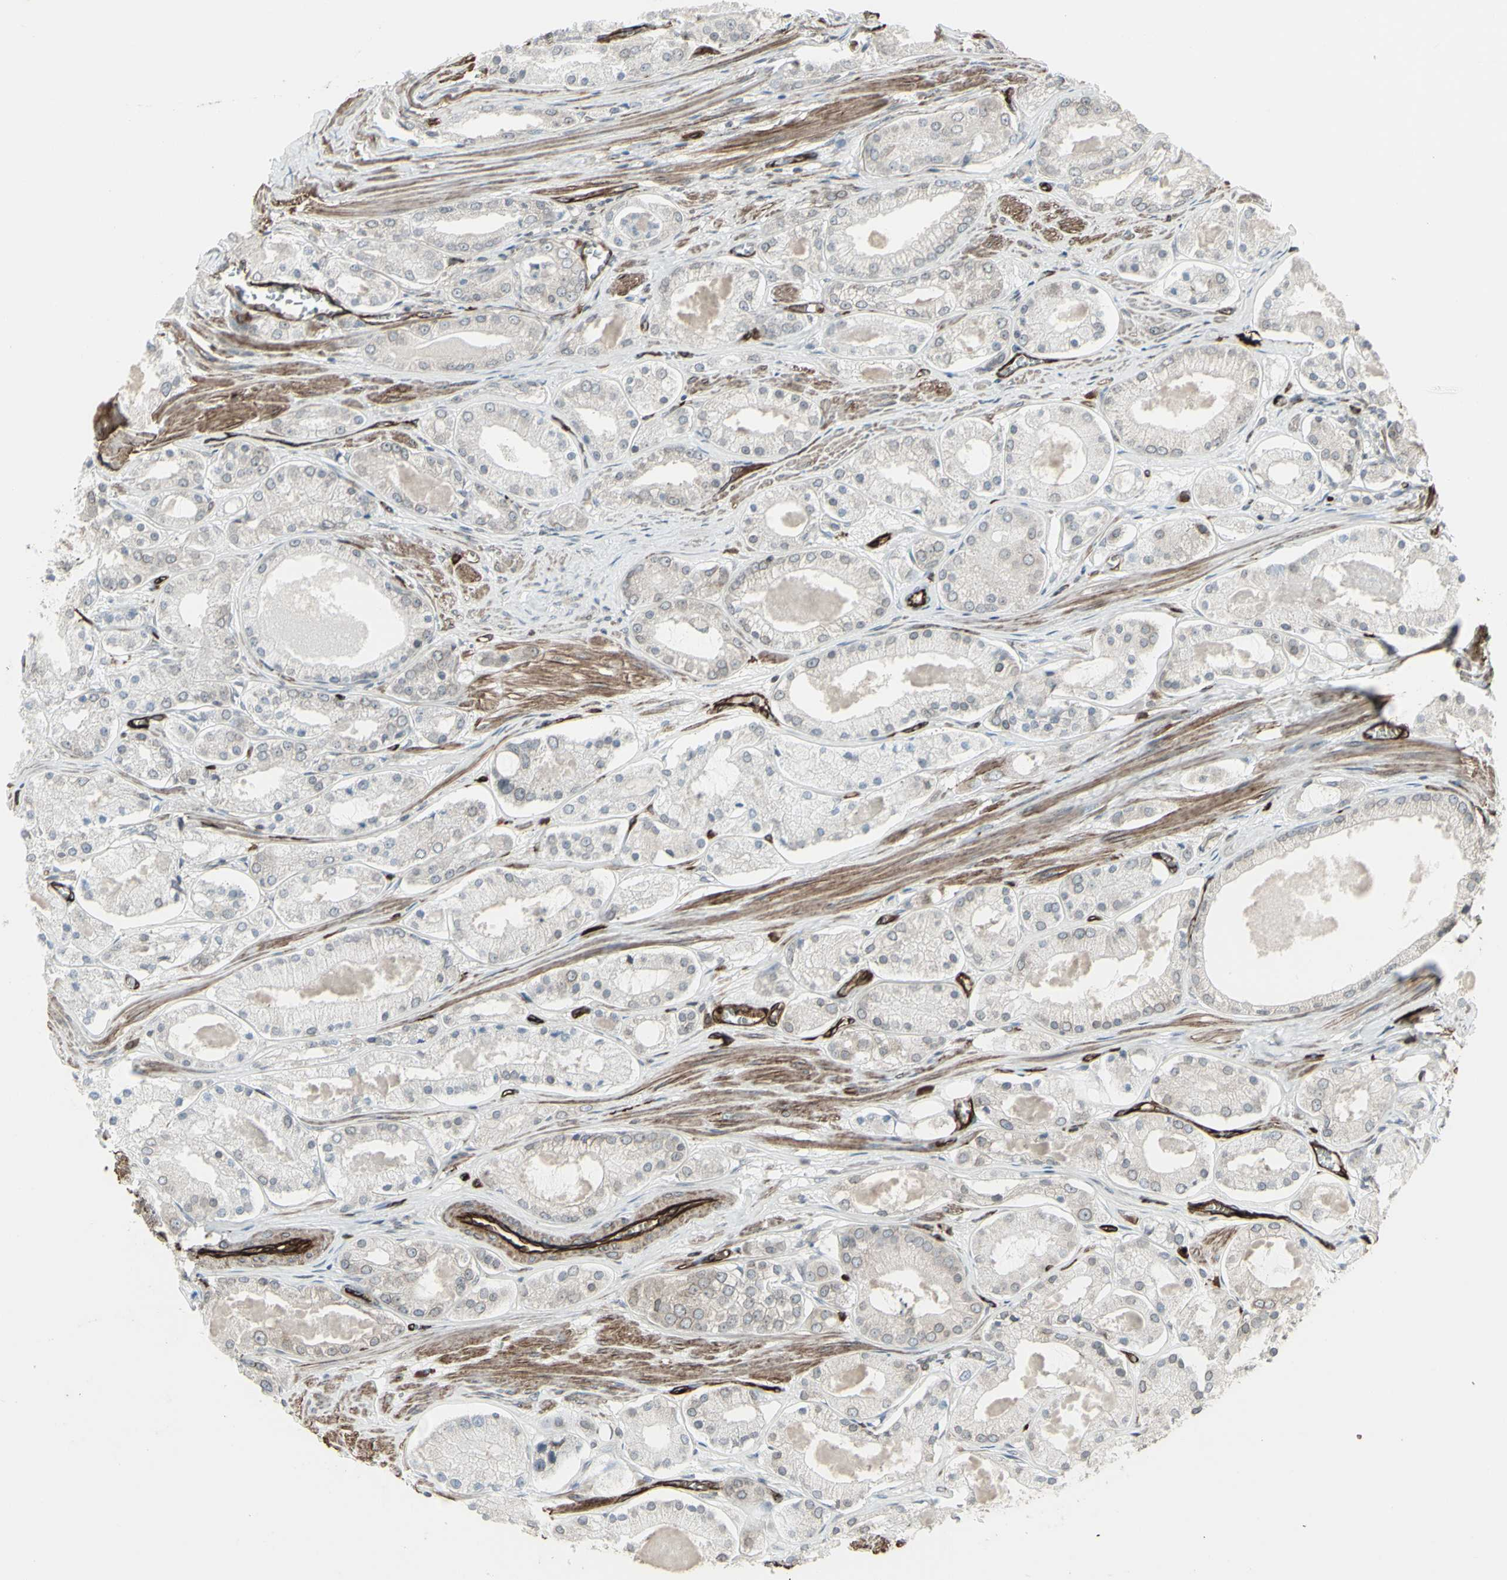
{"staining": {"intensity": "weak", "quantity": ">75%", "location": "cytoplasmic/membranous,nuclear"}, "tissue": "prostate cancer", "cell_type": "Tumor cells", "image_type": "cancer", "snomed": [{"axis": "morphology", "description": "Adenocarcinoma, High grade"}, {"axis": "topography", "description": "Prostate"}], "caption": "Protein staining of high-grade adenocarcinoma (prostate) tissue displays weak cytoplasmic/membranous and nuclear staining in approximately >75% of tumor cells.", "gene": "DTX3L", "patient": {"sex": "male", "age": 66}}